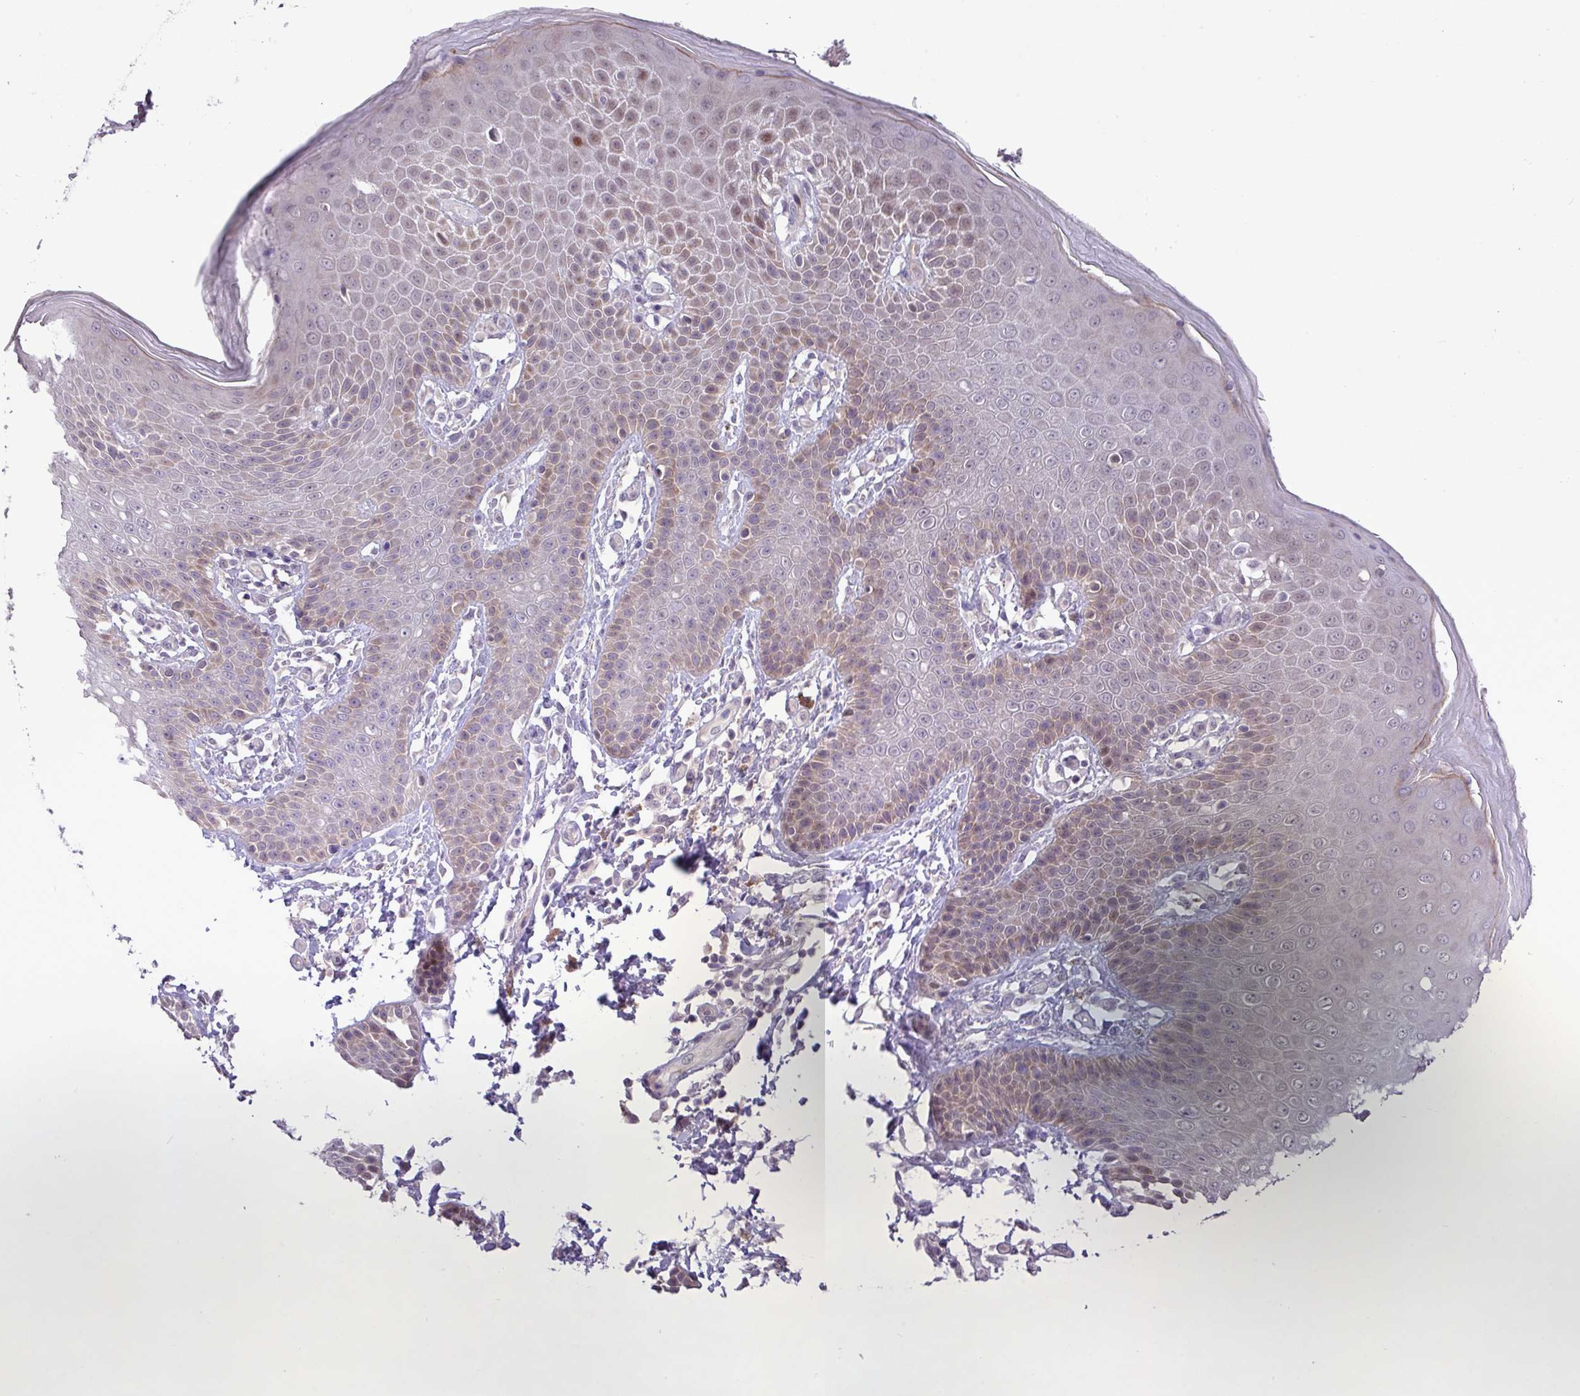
{"staining": {"intensity": "weak", "quantity": "25%-75%", "location": "cytoplasmic/membranous,nuclear"}, "tissue": "skin", "cell_type": "Epidermal cells", "image_type": "normal", "snomed": [{"axis": "morphology", "description": "Normal tissue, NOS"}, {"axis": "topography", "description": "Peripheral nerve tissue"}], "caption": "This is an image of immunohistochemistry (IHC) staining of normal skin, which shows weak positivity in the cytoplasmic/membranous,nuclear of epidermal cells.", "gene": "RIPPLY1", "patient": {"sex": "male", "age": 51}}